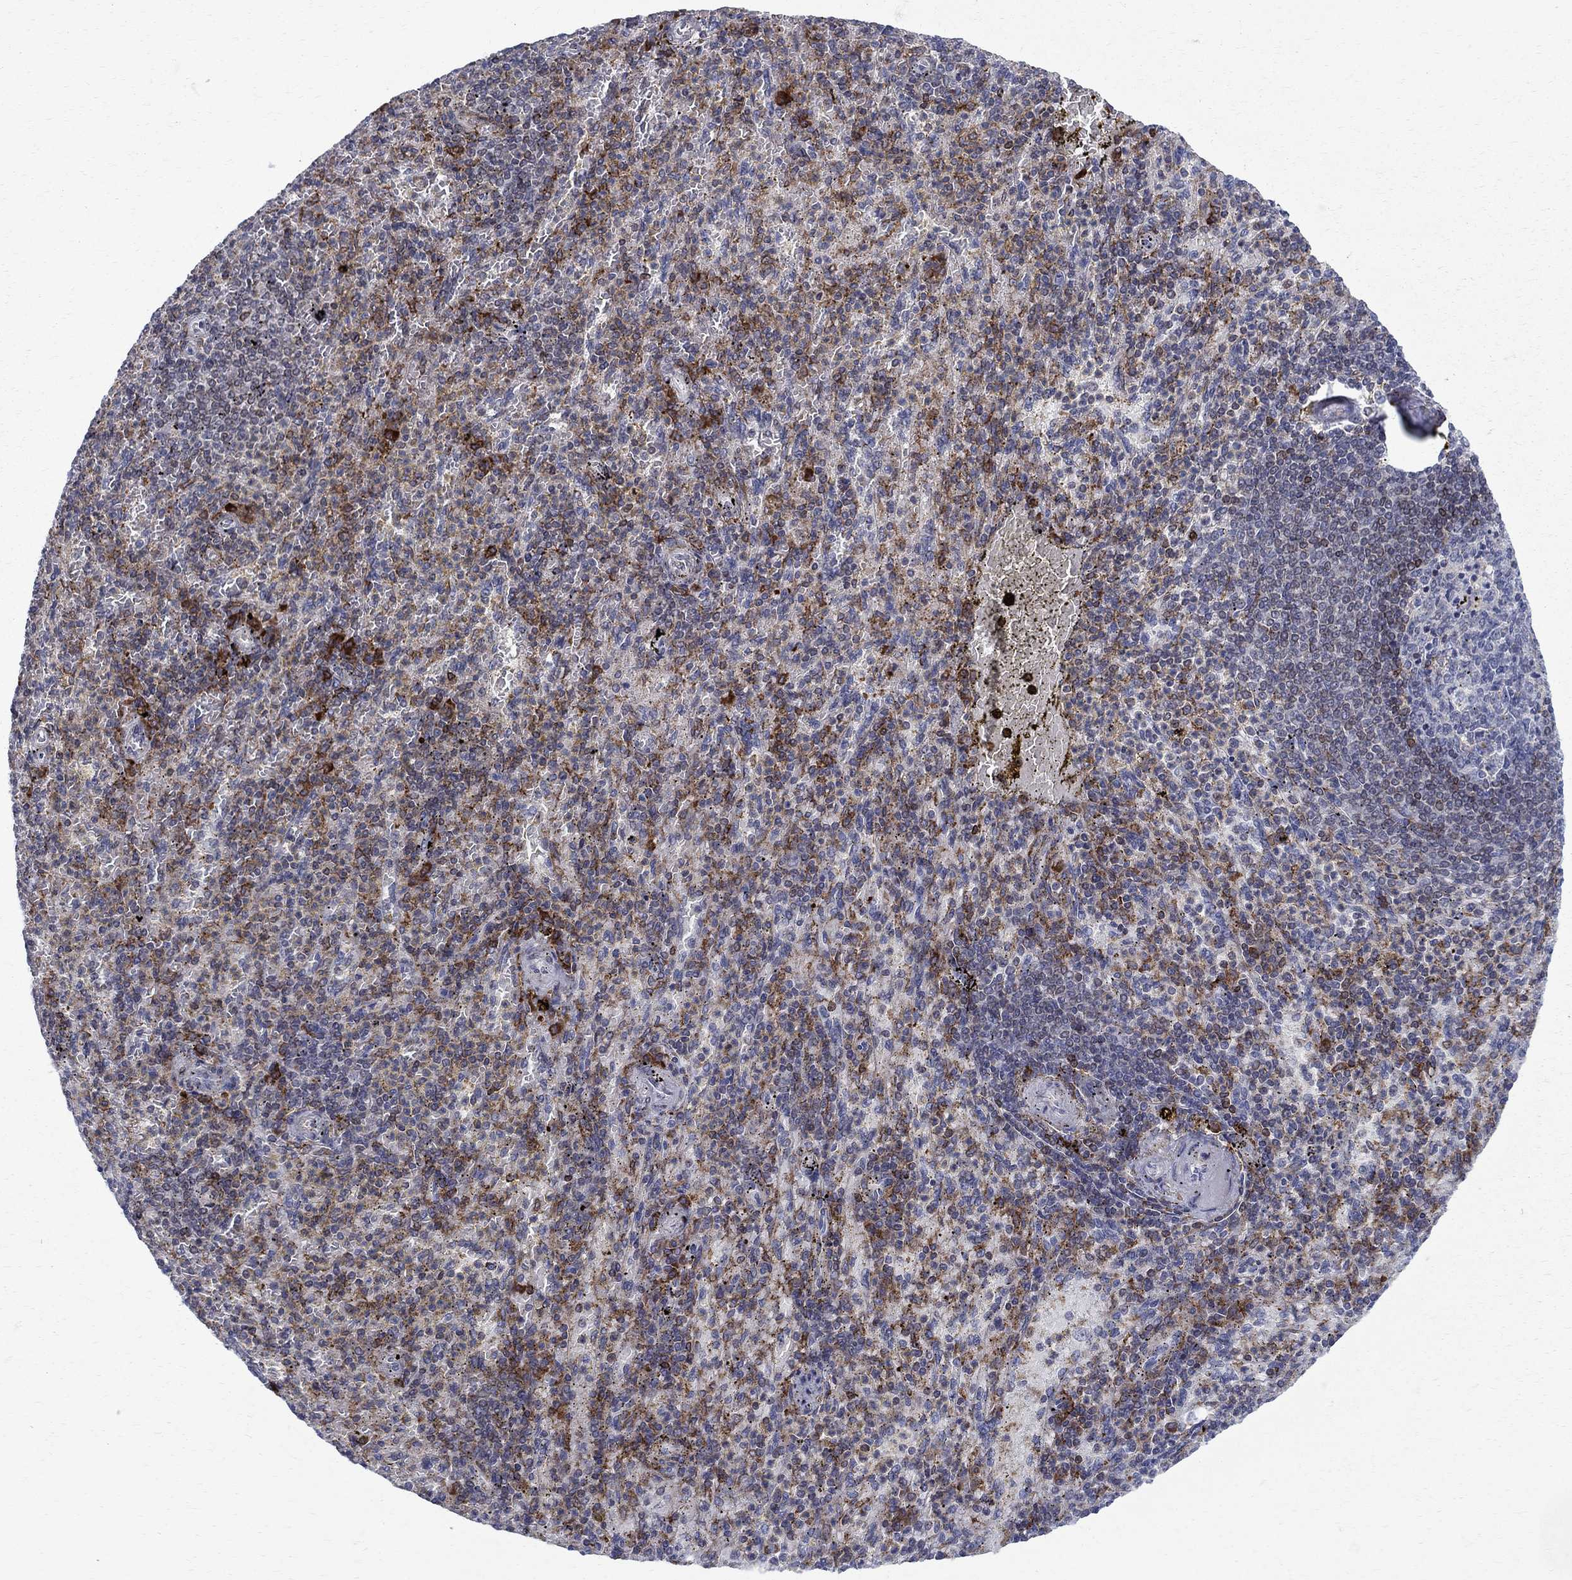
{"staining": {"intensity": "strong", "quantity": "<25%", "location": "cytoplasmic/membranous"}, "tissue": "spleen", "cell_type": "Cells in red pulp", "image_type": "normal", "snomed": [{"axis": "morphology", "description": "Normal tissue, NOS"}, {"axis": "topography", "description": "Spleen"}], "caption": "Cells in red pulp demonstrate strong cytoplasmic/membranous staining in approximately <25% of cells in benign spleen.", "gene": "CAB39L", "patient": {"sex": "female", "age": 74}}